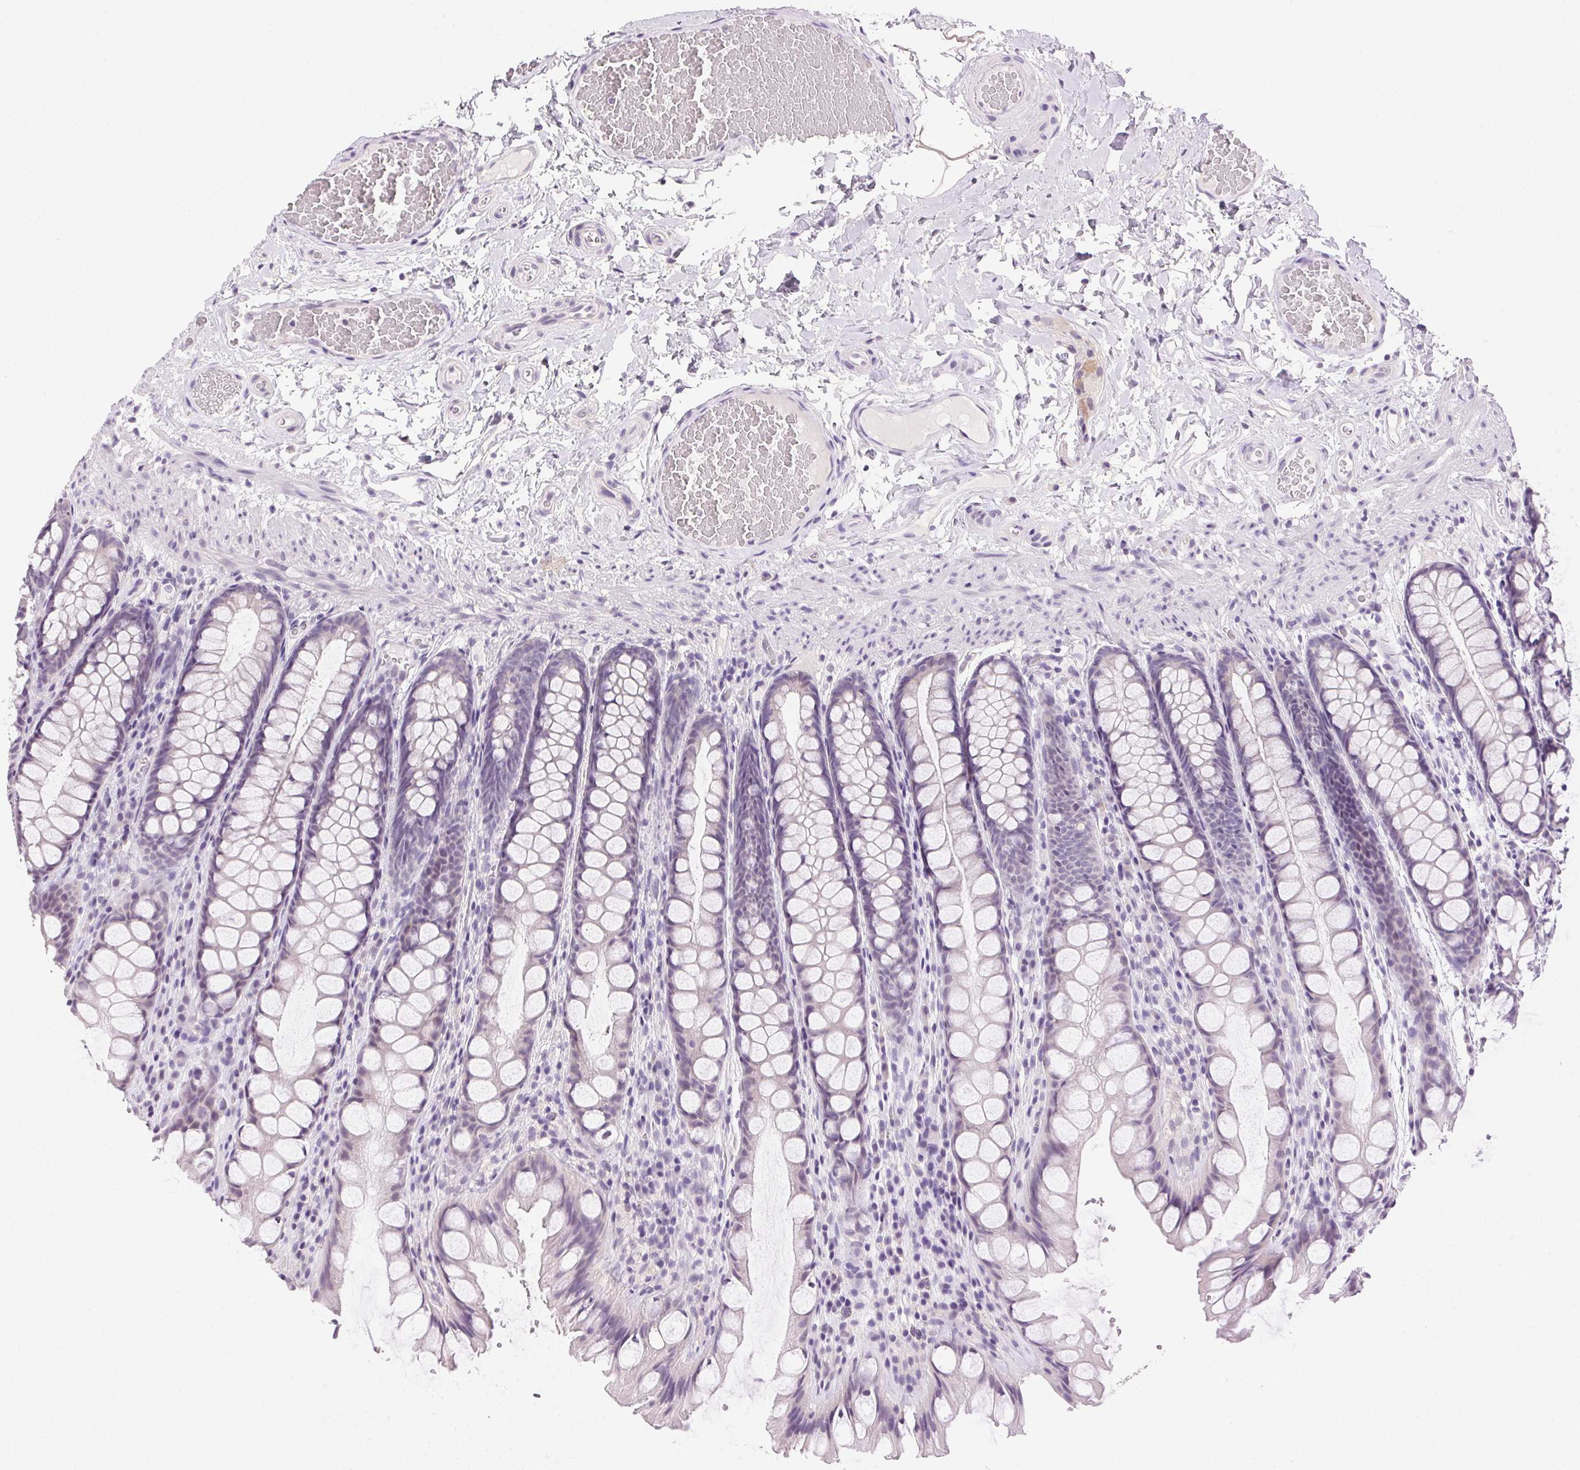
{"staining": {"intensity": "negative", "quantity": "none", "location": "none"}, "tissue": "colon", "cell_type": "Endothelial cells", "image_type": "normal", "snomed": [{"axis": "morphology", "description": "Normal tissue, NOS"}, {"axis": "topography", "description": "Colon"}], "caption": "Histopathology image shows no significant protein positivity in endothelial cells of unremarkable colon.", "gene": "CLDN10", "patient": {"sex": "male", "age": 47}}